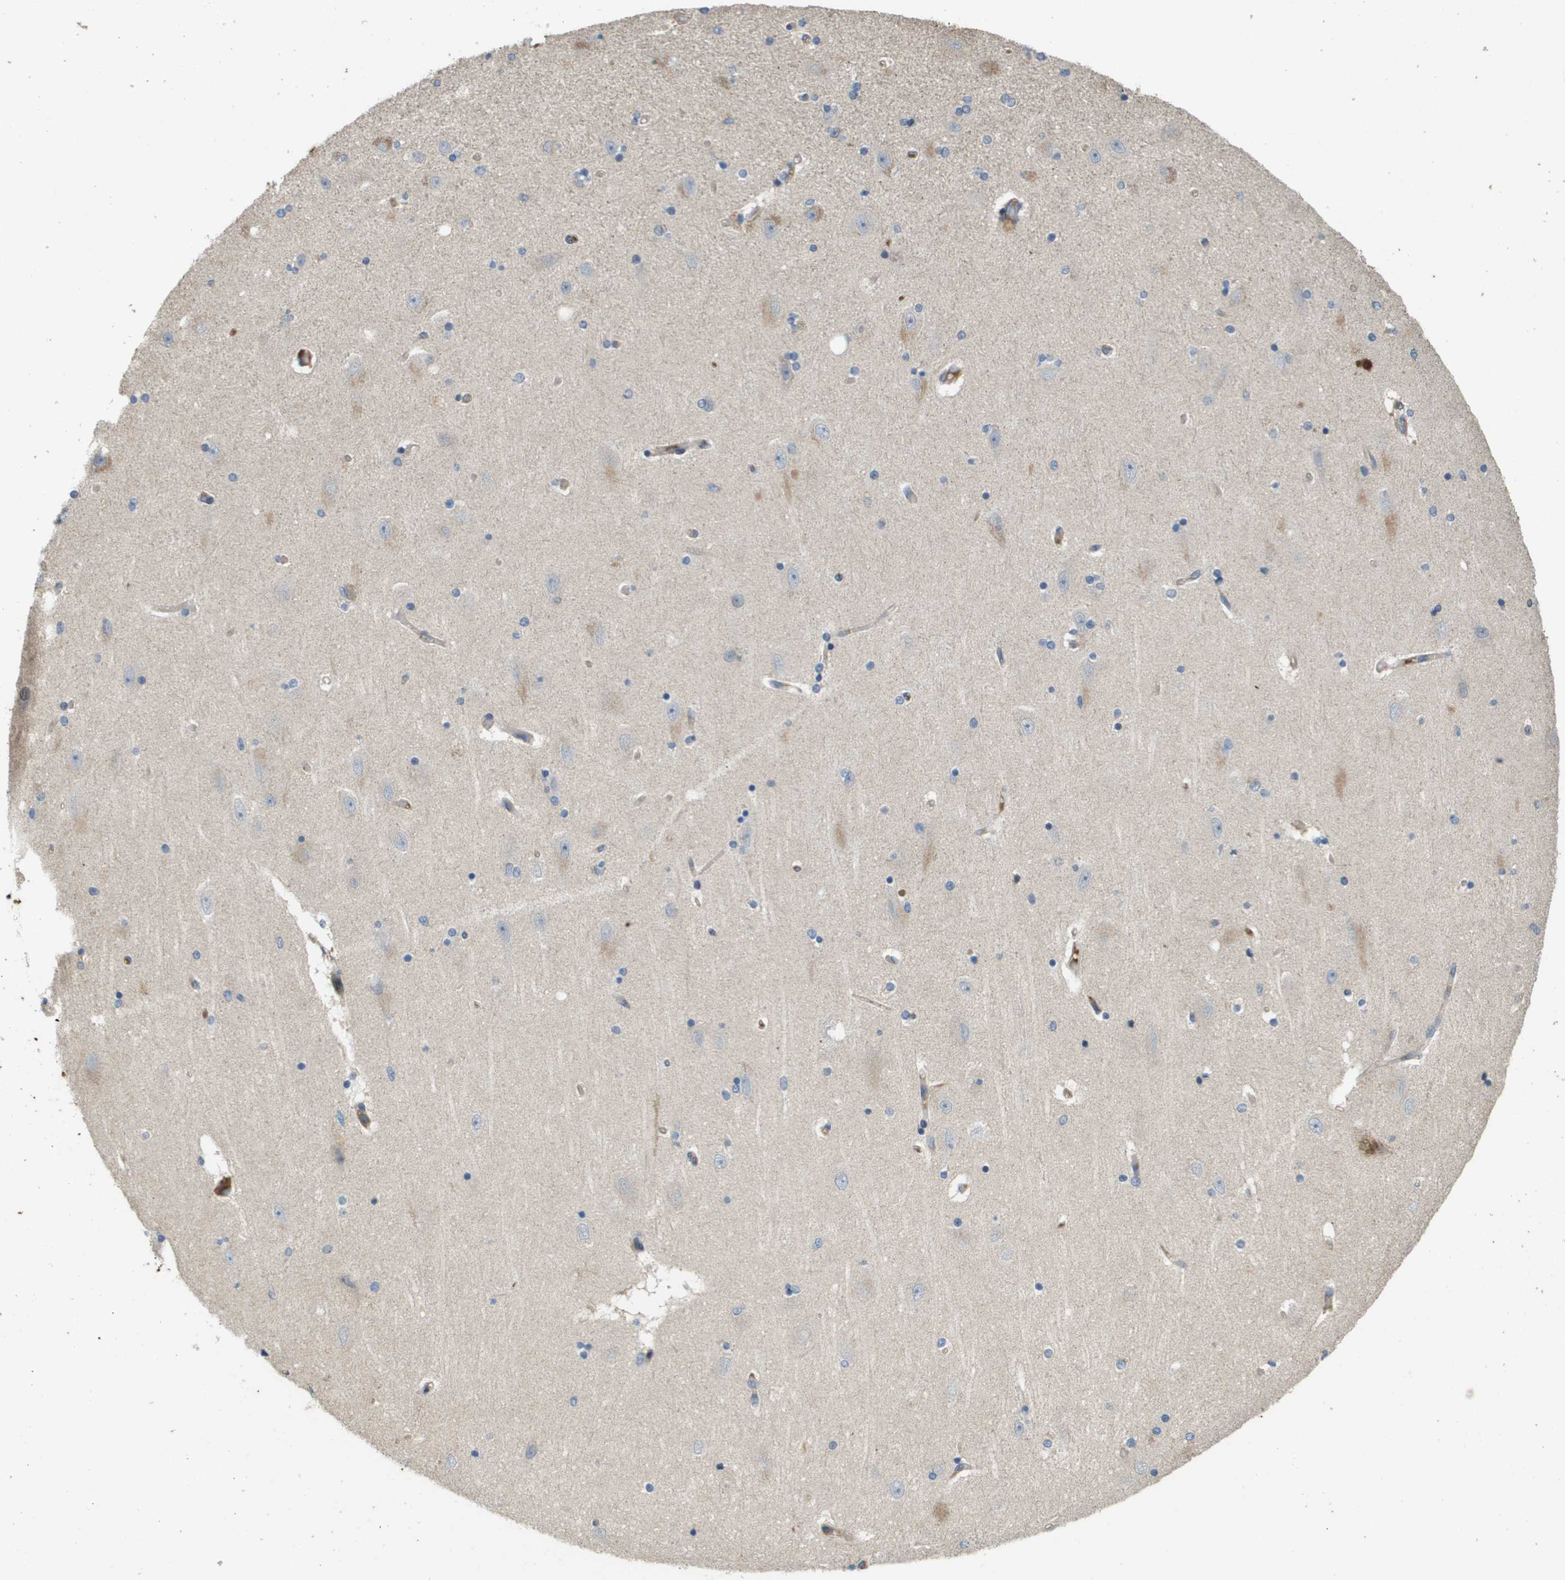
{"staining": {"intensity": "weak", "quantity": "<25%", "location": "cytoplasmic/membranous"}, "tissue": "hippocampus", "cell_type": "Glial cells", "image_type": "normal", "snomed": [{"axis": "morphology", "description": "Normal tissue, NOS"}, {"axis": "topography", "description": "Hippocampus"}], "caption": "Photomicrograph shows no protein positivity in glial cells of normal hippocampus.", "gene": "KRT23", "patient": {"sex": "female", "age": 54}}